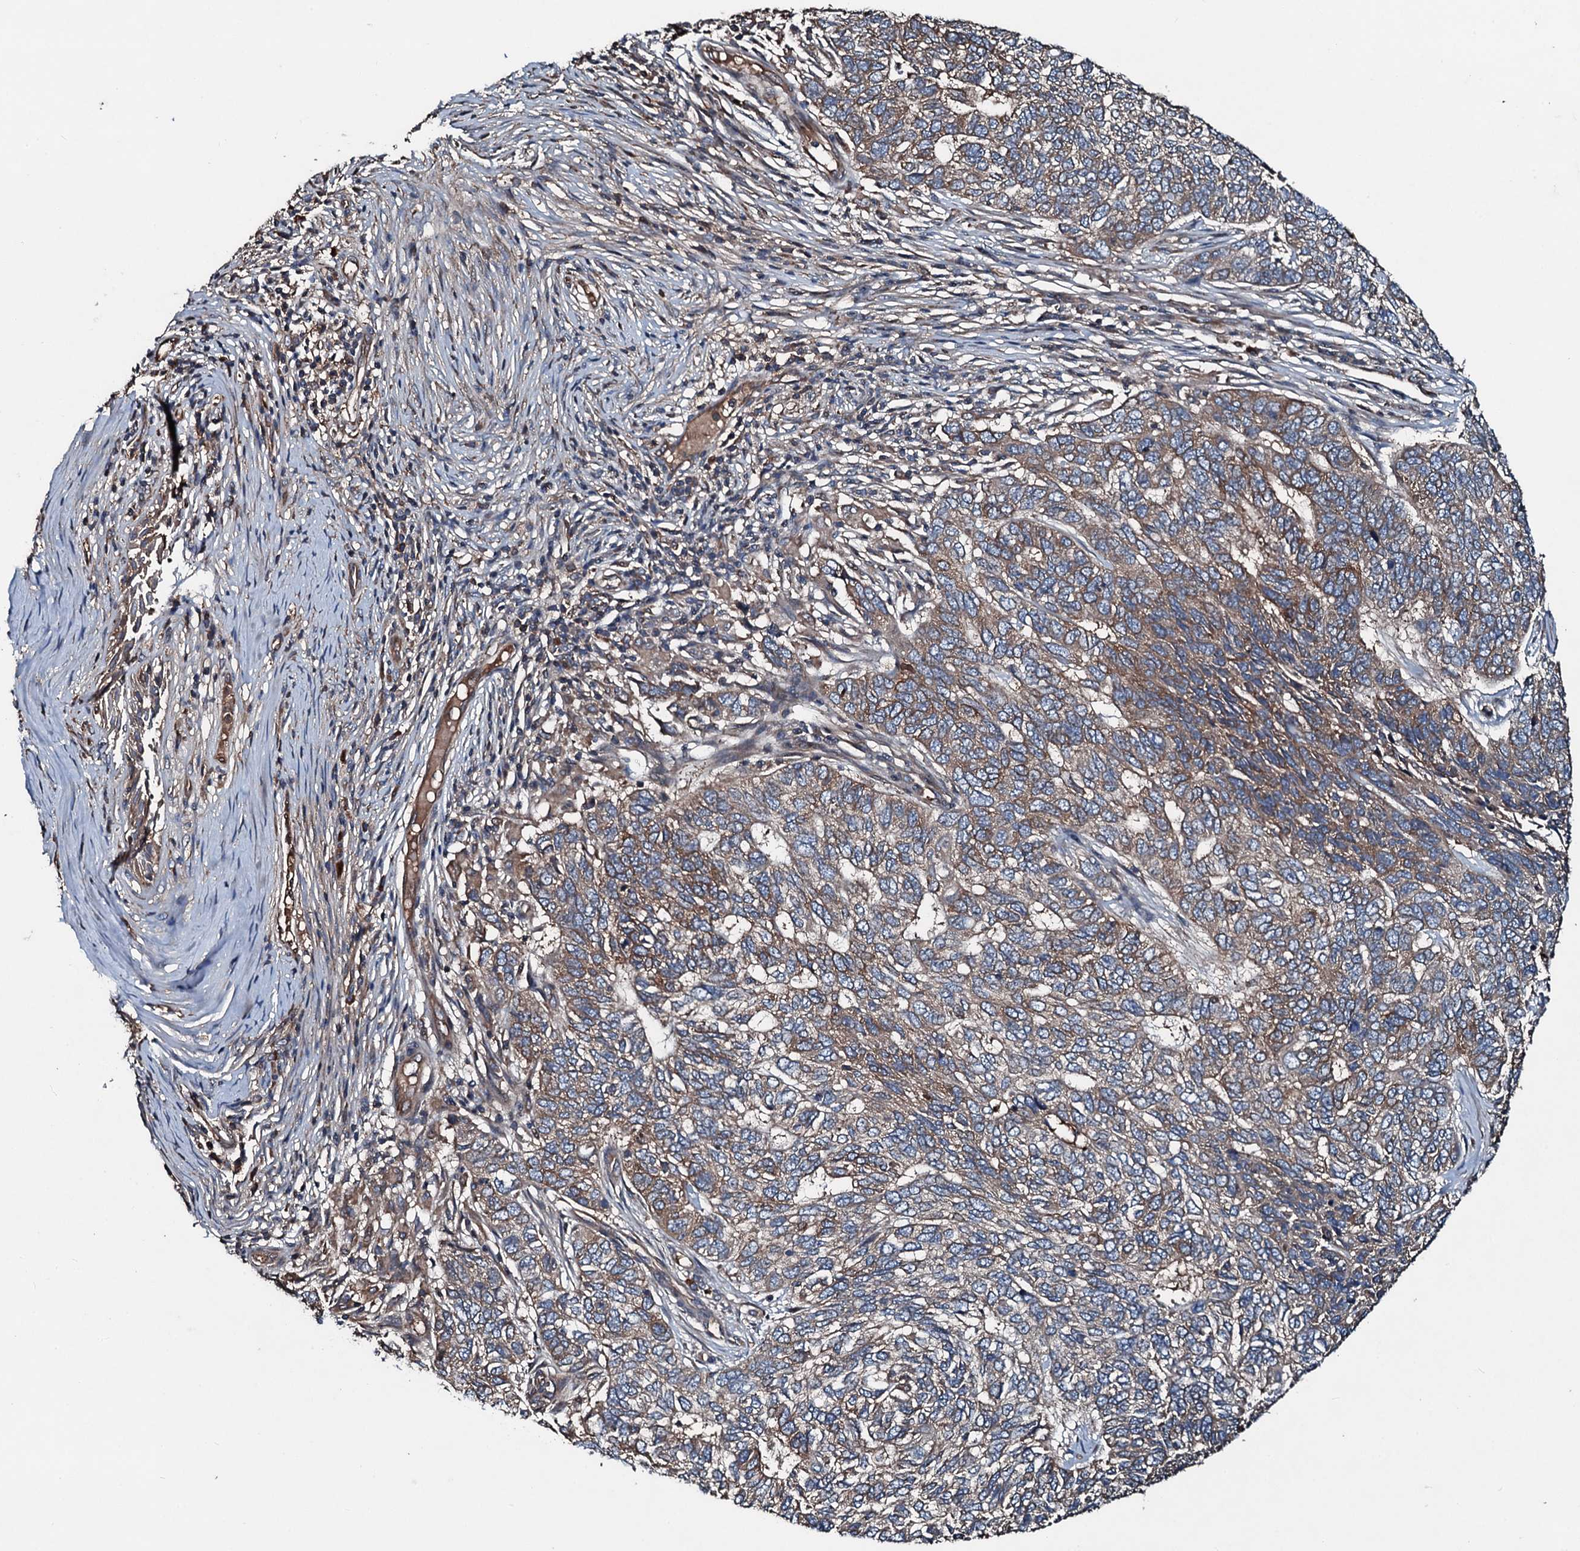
{"staining": {"intensity": "moderate", "quantity": ">75%", "location": "cytoplasmic/membranous"}, "tissue": "skin cancer", "cell_type": "Tumor cells", "image_type": "cancer", "snomed": [{"axis": "morphology", "description": "Basal cell carcinoma"}, {"axis": "topography", "description": "Skin"}], "caption": "The histopathology image displays staining of basal cell carcinoma (skin), revealing moderate cytoplasmic/membranous protein expression (brown color) within tumor cells.", "gene": "AARS1", "patient": {"sex": "female", "age": 65}}